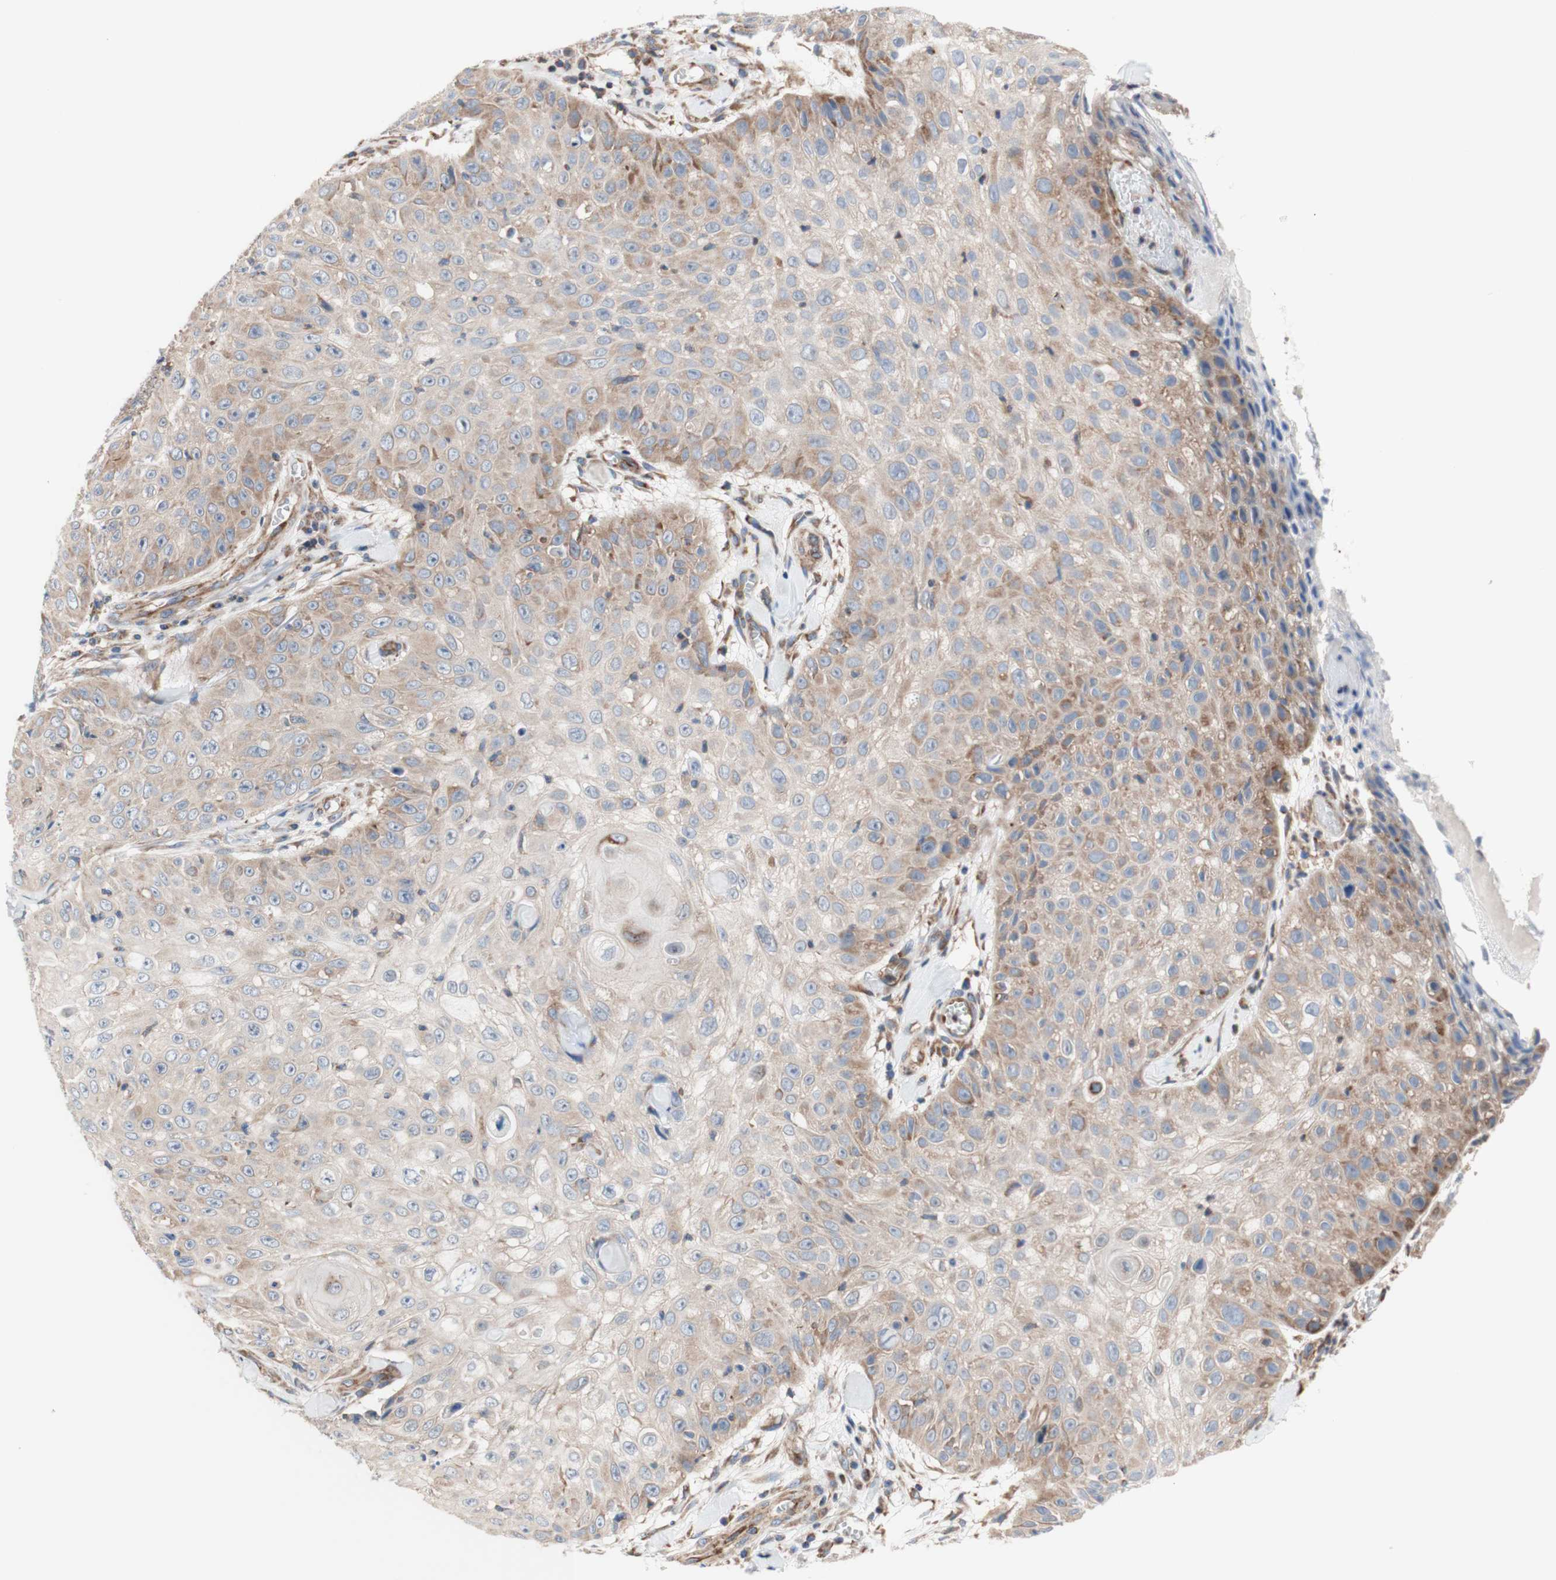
{"staining": {"intensity": "weak", "quantity": ">75%", "location": "cytoplasmic/membranous"}, "tissue": "skin cancer", "cell_type": "Tumor cells", "image_type": "cancer", "snomed": [{"axis": "morphology", "description": "Squamous cell carcinoma, NOS"}, {"axis": "topography", "description": "Skin"}], "caption": "This is a micrograph of immunohistochemistry (IHC) staining of skin cancer (squamous cell carcinoma), which shows weak expression in the cytoplasmic/membranous of tumor cells.", "gene": "FMR1", "patient": {"sex": "male", "age": 86}}